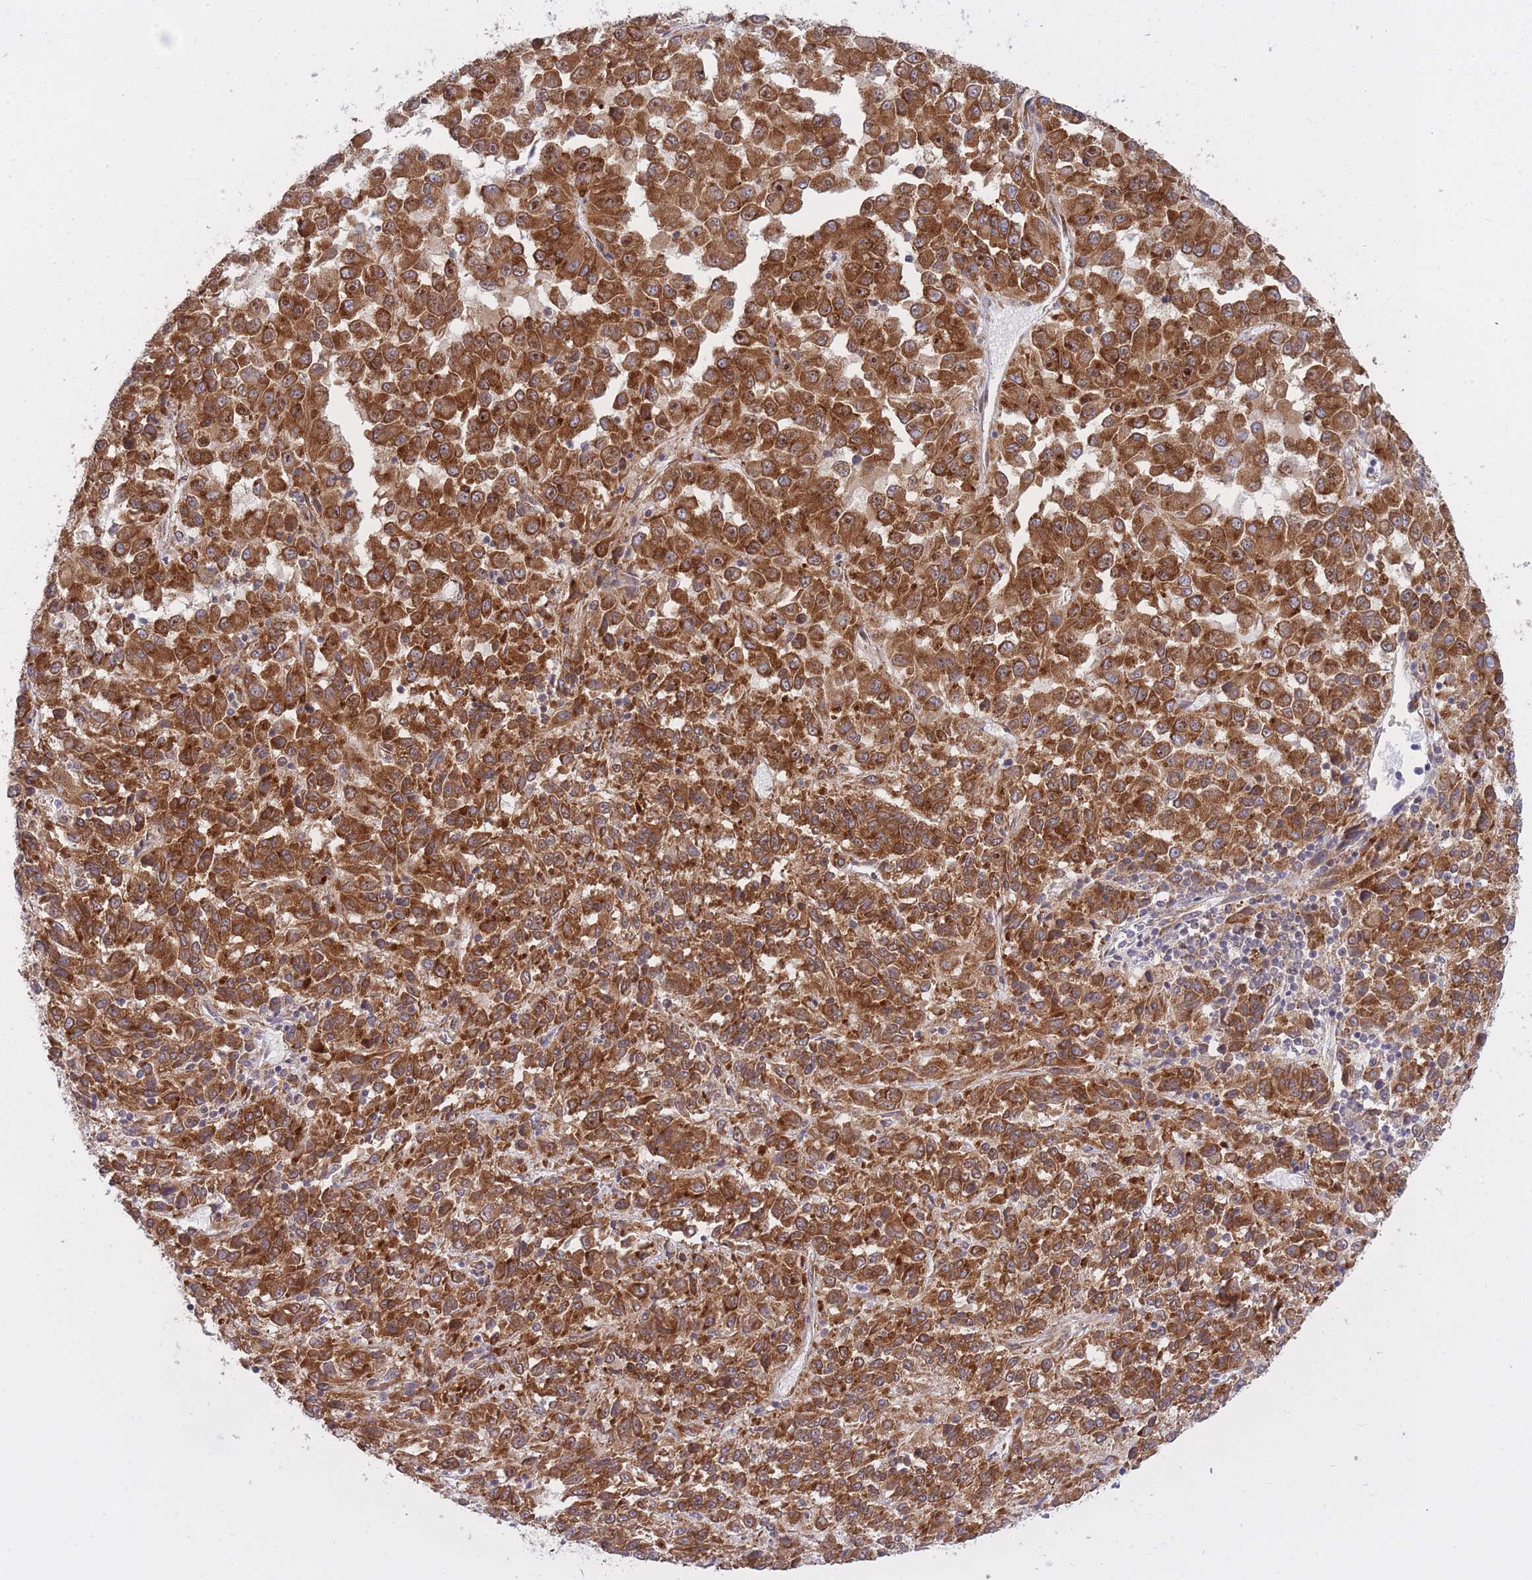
{"staining": {"intensity": "strong", "quantity": ">75%", "location": "cytoplasmic/membranous"}, "tissue": "melanoma", "cell_type": "Tumor cells", "image_type": "cancer", "snomed": [{"axis": "morphology", "description": "Malignant melanoma, Metastatic site"}, {"axis": "topography", "description": "Lung"}], "caption": "Immunohistochemical staining of malignant melanoma (metastatic site) reveals high levels of strong cytoplasmic/membranous expression in approximately >75% of tumor cells.", "gene": "CCDC124", "patient": {"sex": "male", "age": 64}}